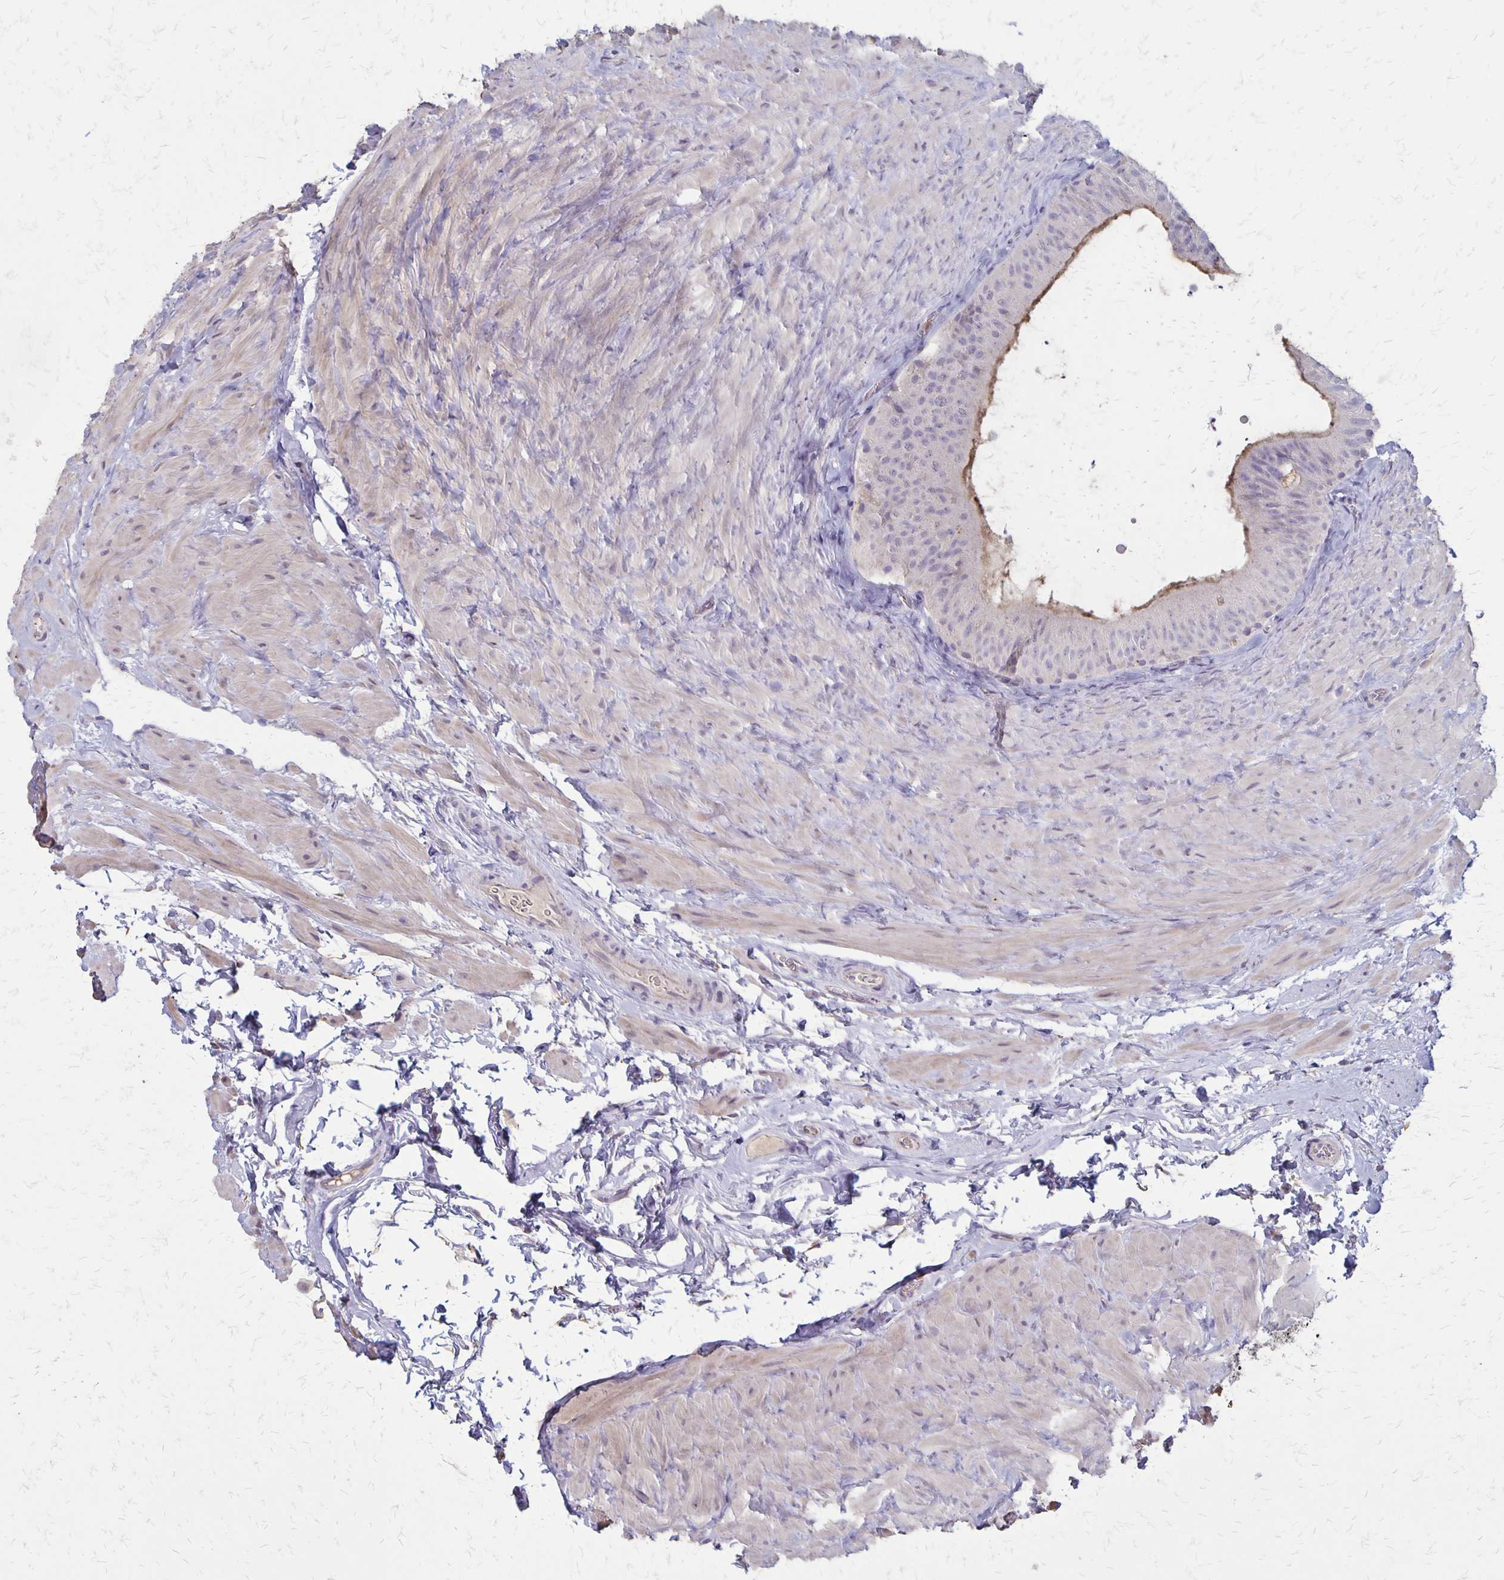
{"staining": {"intensity": "moderate", "quantity": "<25%", "location": "cytoplasmic/membranous"}, "tissue": "epididymis", "cell_type": "Glandular cells", "image_type": "normal", "snomed": [{"axis": "morphology", "description": "Normal tissue, NOS"}, {"axis": "topography", "description": "Epididymis, spermatic cord, NOS"}, {"axis": "topography", "description": "Epididymis"}], "caption": "Brown immunohistochemical staining in normal human epididymis displays moderate cytoplasmic/membranous staining in about <25% of glandular cells.", "gene": "SEPTIN5", "patient": {"sex": "male", "age": 31}}